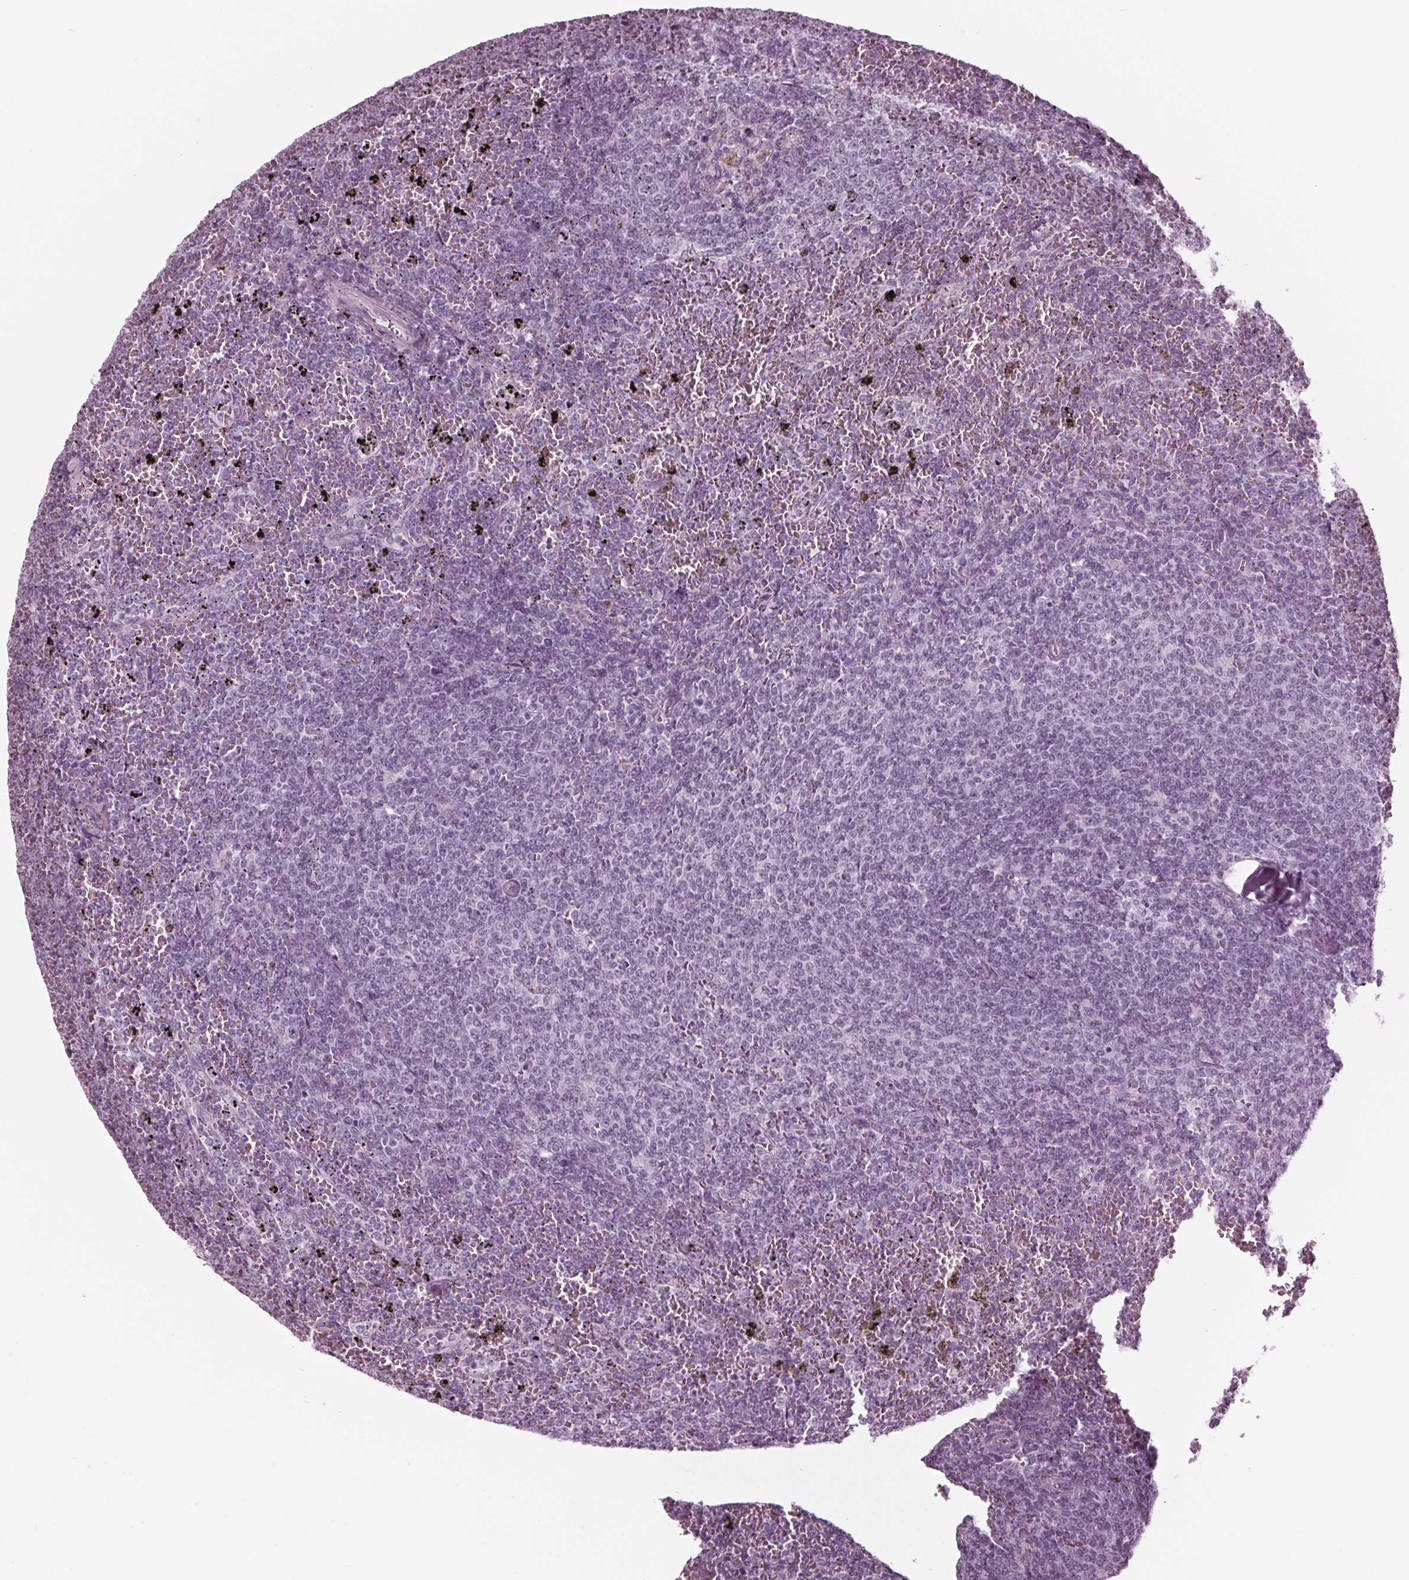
{"staining": {"intensity": "negative", "quantity": "none", "location": "none"}, "tissue": "lymphoma", "cell_type": "Tumor cells", "image_type": "cancer", "snomed": [{"axis": "morphology", "description": "Malignant lymphoma, non-Hodgkin's type, Low grade"}, {"axis": "topography", "description": "Spleen"}], "caption": "DAB immunohistochemical staining of human low-grade malignant lymphoma, non-Hodgkin's type shows no significant staining in tumor cells.", "gene": "KRT28", "patient": {"sex": "female", "age": 77}}